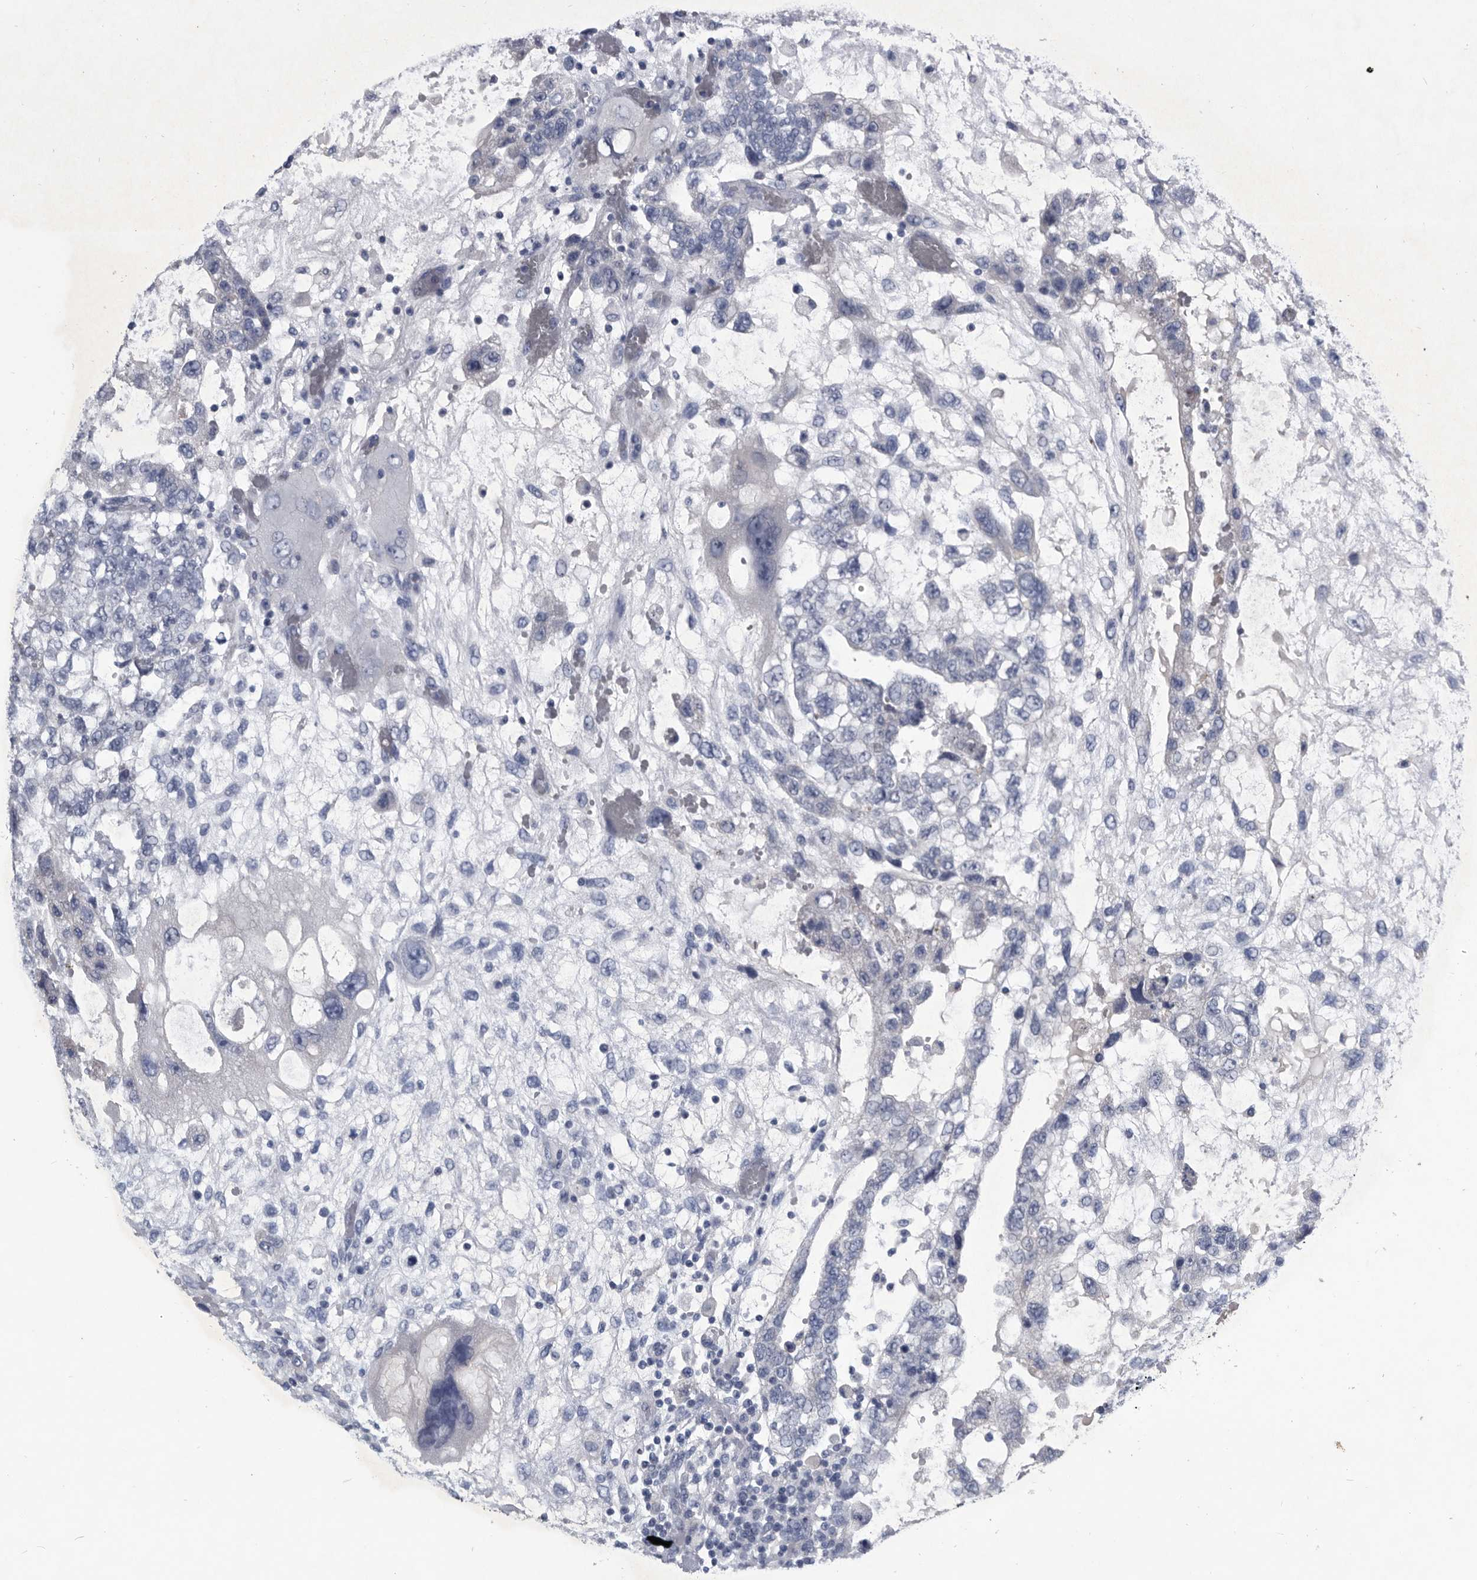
{"staining": {"intensity": "negative", "quantity": "none", "location": "none"}, "tissue": "testis cancer", "cell_type": "Tumor cells", "image_type": "cancer", "snomed": [{"axis": "morphology", "description": "Carcinoma, Embryonal, NOS"}, {"axis": "topography", "description": "Testis"}], "caption": "A micrograph of human testis embryonal carcinoma is negative for staining in tumor cells. (Brightfield microscopy of DAB (3,3'-diaminobenzidine) immunohistochemistry (IHC) at high magnification).", "gene": "BTBD6", "patient": {"sex": "male", "age": 36}}